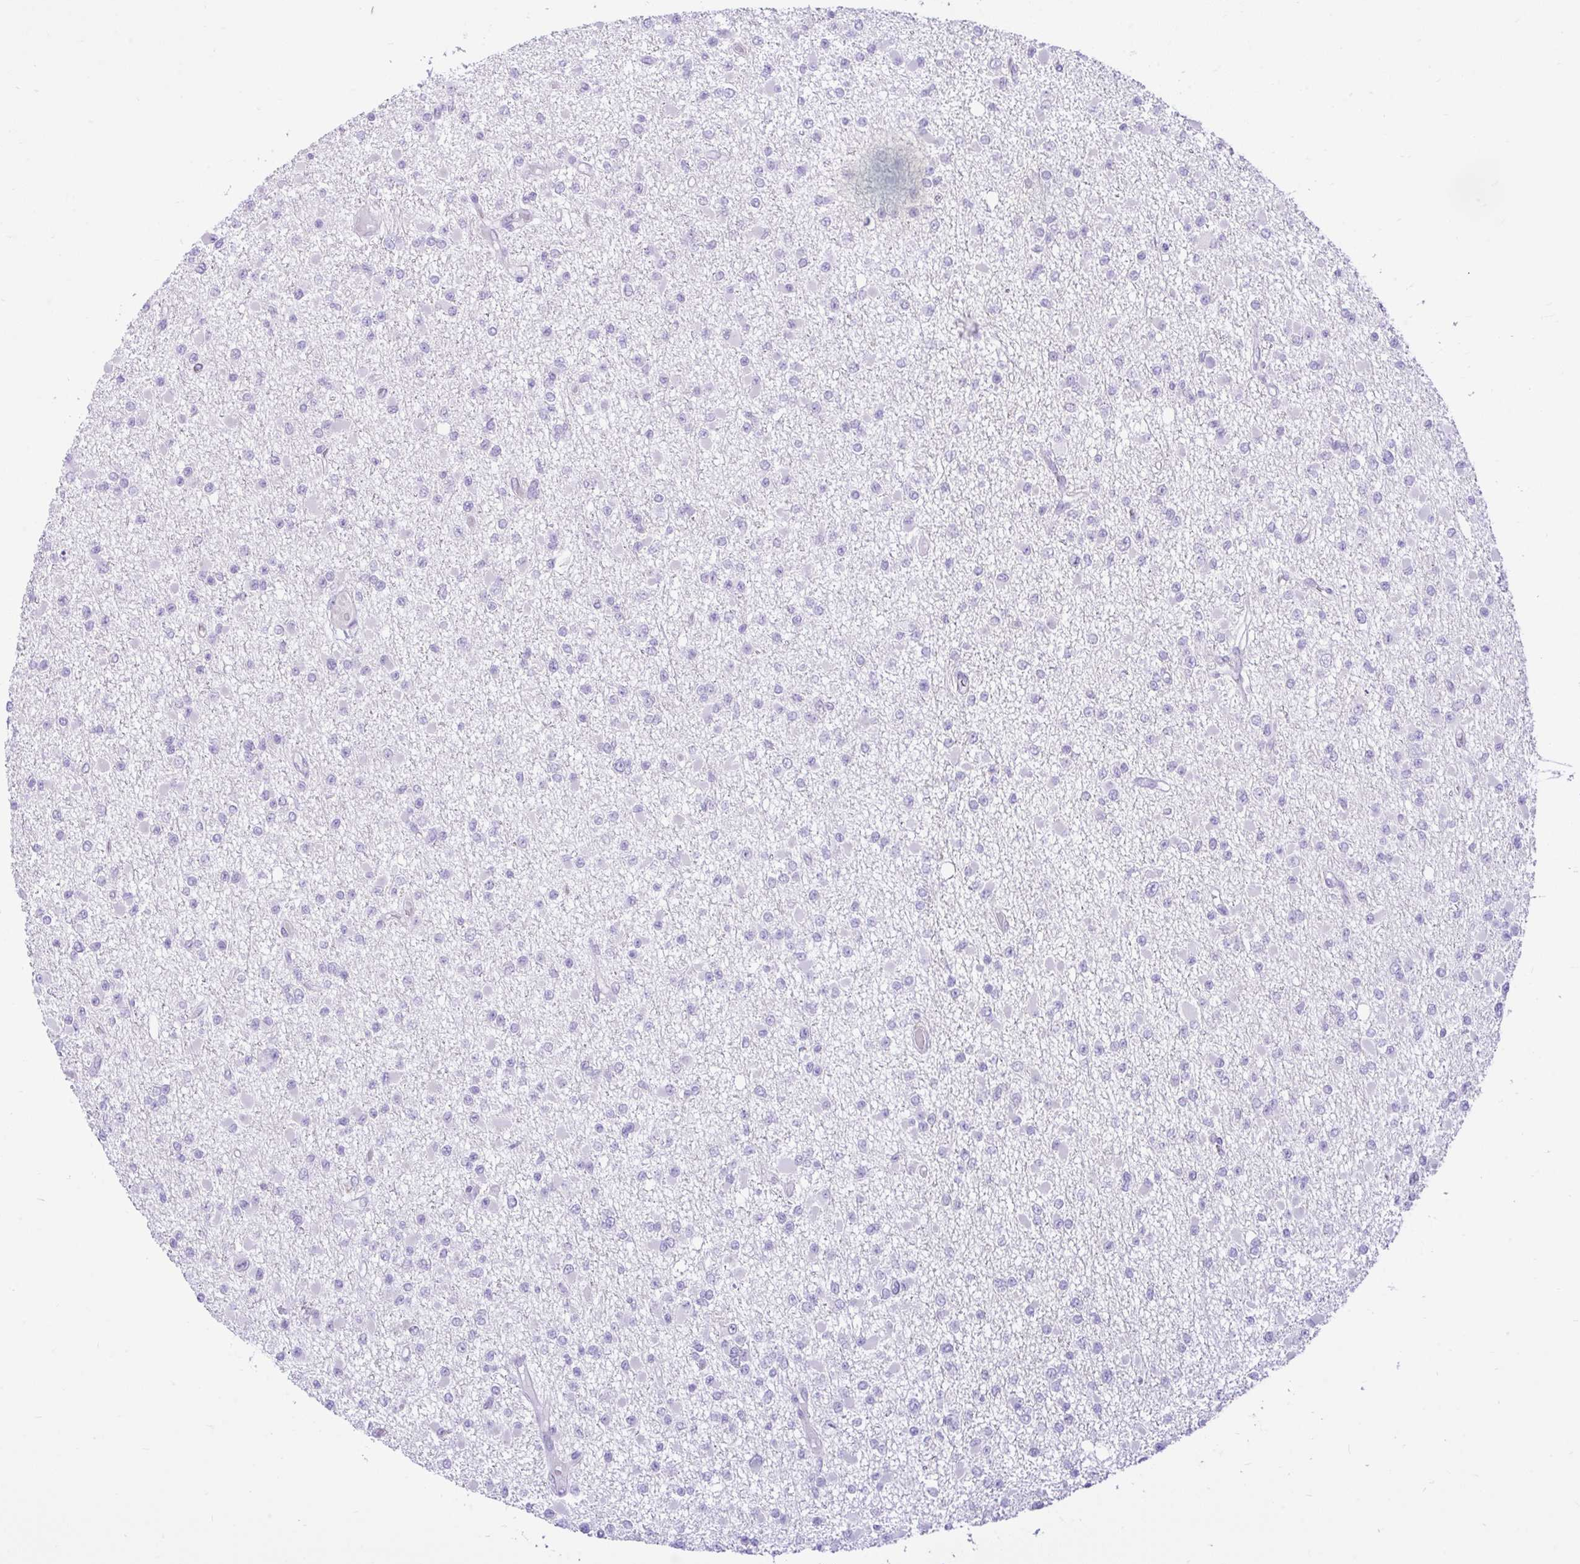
{"staining": {"intensity": "negative", "quantity": "none", "location": "none"}, "tissue": "glioma", "cell_type": "Tumor cells", "image_type": "cancer", "snomed": [{"axis": "morphology", "description": "Glioma, malignant, Low grade"}, {"axis": "topography", "description": "Brain"}], "caption": "This micrograph is of malignant glioma (low-grade) stained with IHC to label a protein in brown with the nuclei are counter-stained blue. There is no expression in tumor cells.", "gene": "ZNF101", "patient": {"sex": "female", "age": 22}}